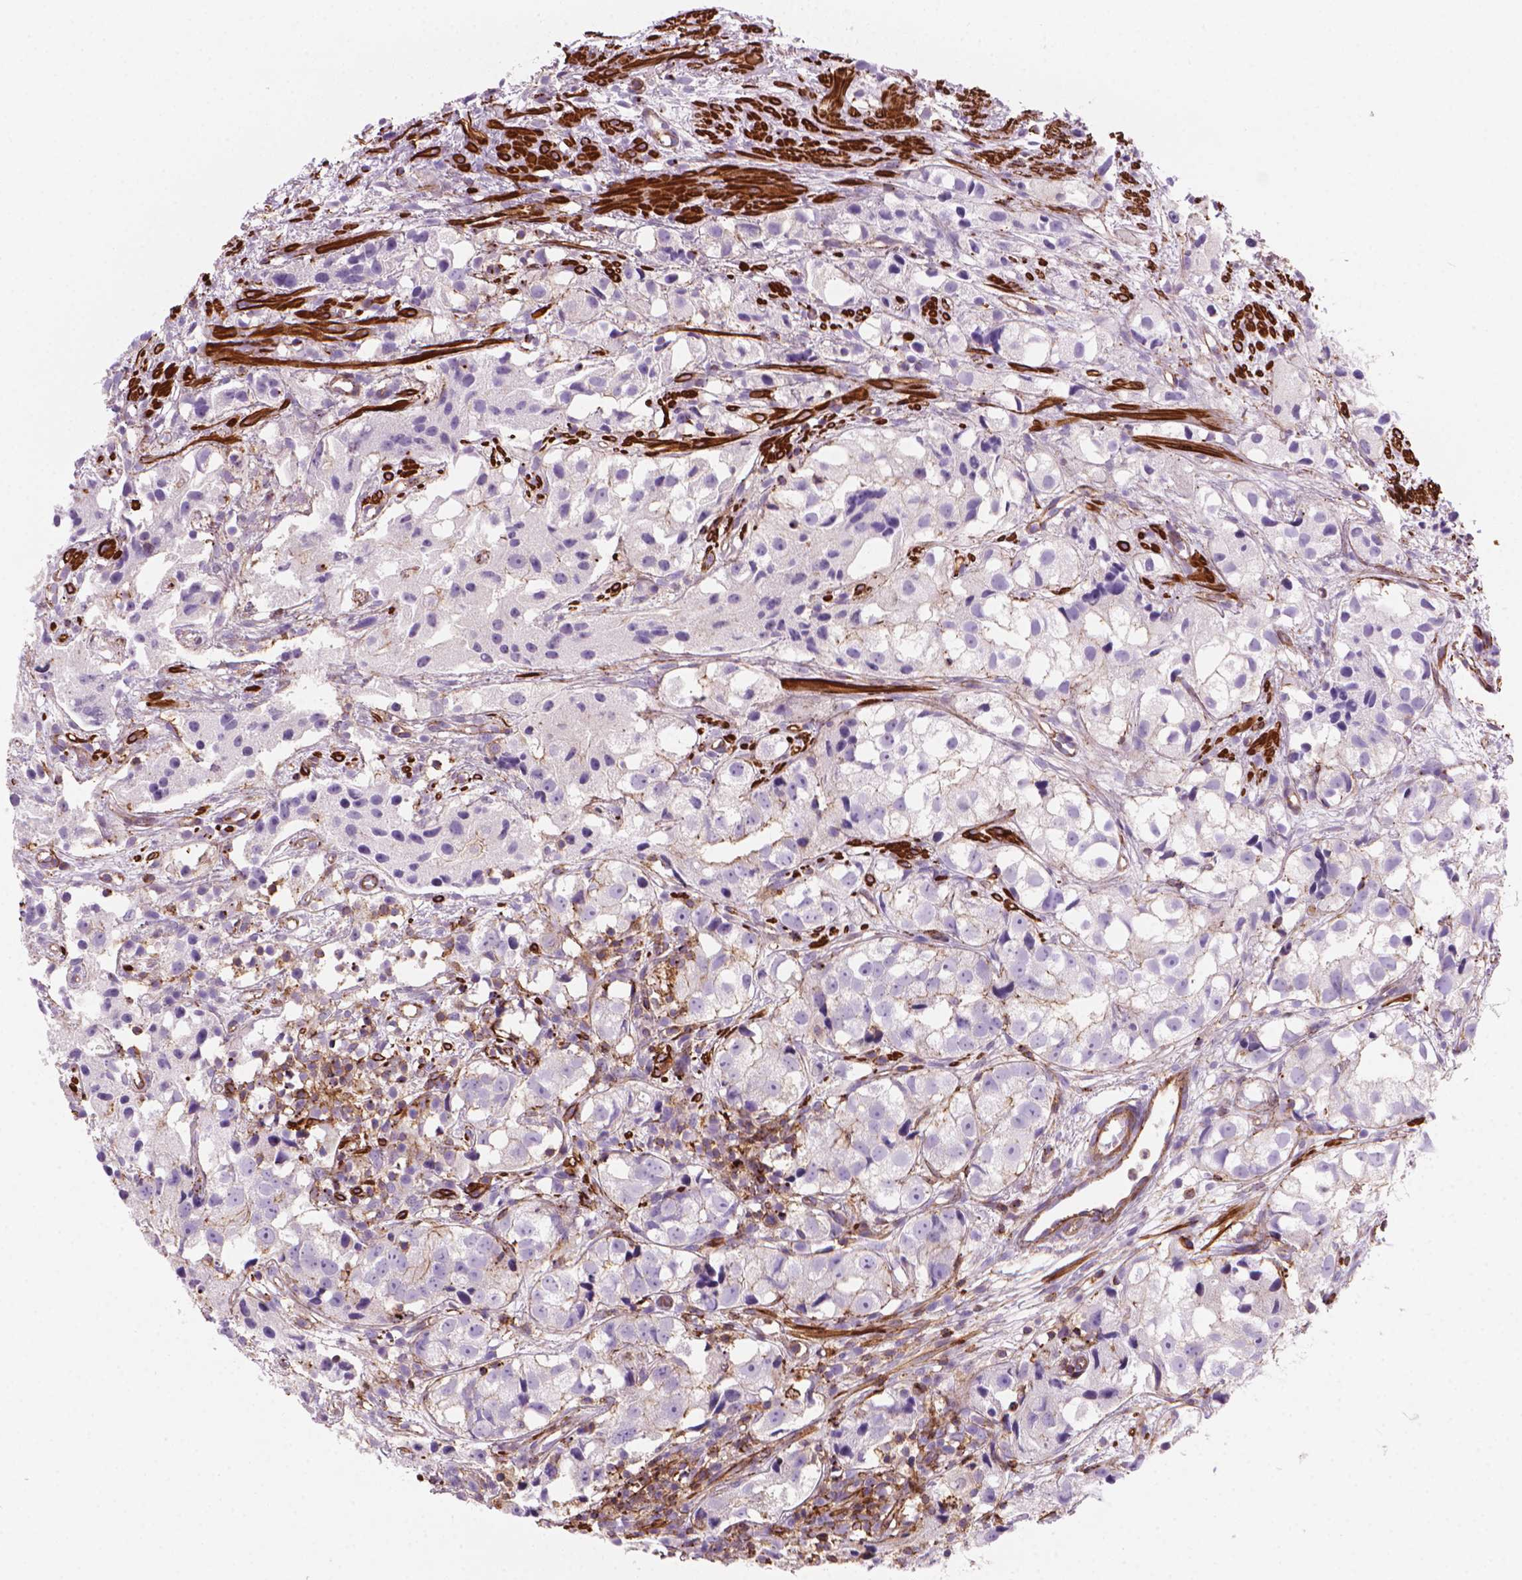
{"staining": {"intensity": "negative", "quantity": "none", "location": "none"}, "tissue": "prostate cancer", "cell_type": "Tumor cells", "image_type": "cancer", "snomed": [{"axis": "morphology", "description": "Adenocarcinoma, High grade"}, {"axis": "topography", "description": "Prostate"}], "caption": "A micrograph of human adenocarcinoma (high-grade) (prostate) is negative for staining in tumor cells. (Immunohistochemistry, brightfield microscopy, high magnification).", "gene": "PATJ", "patient": {"sex": "male", "age": 68}}